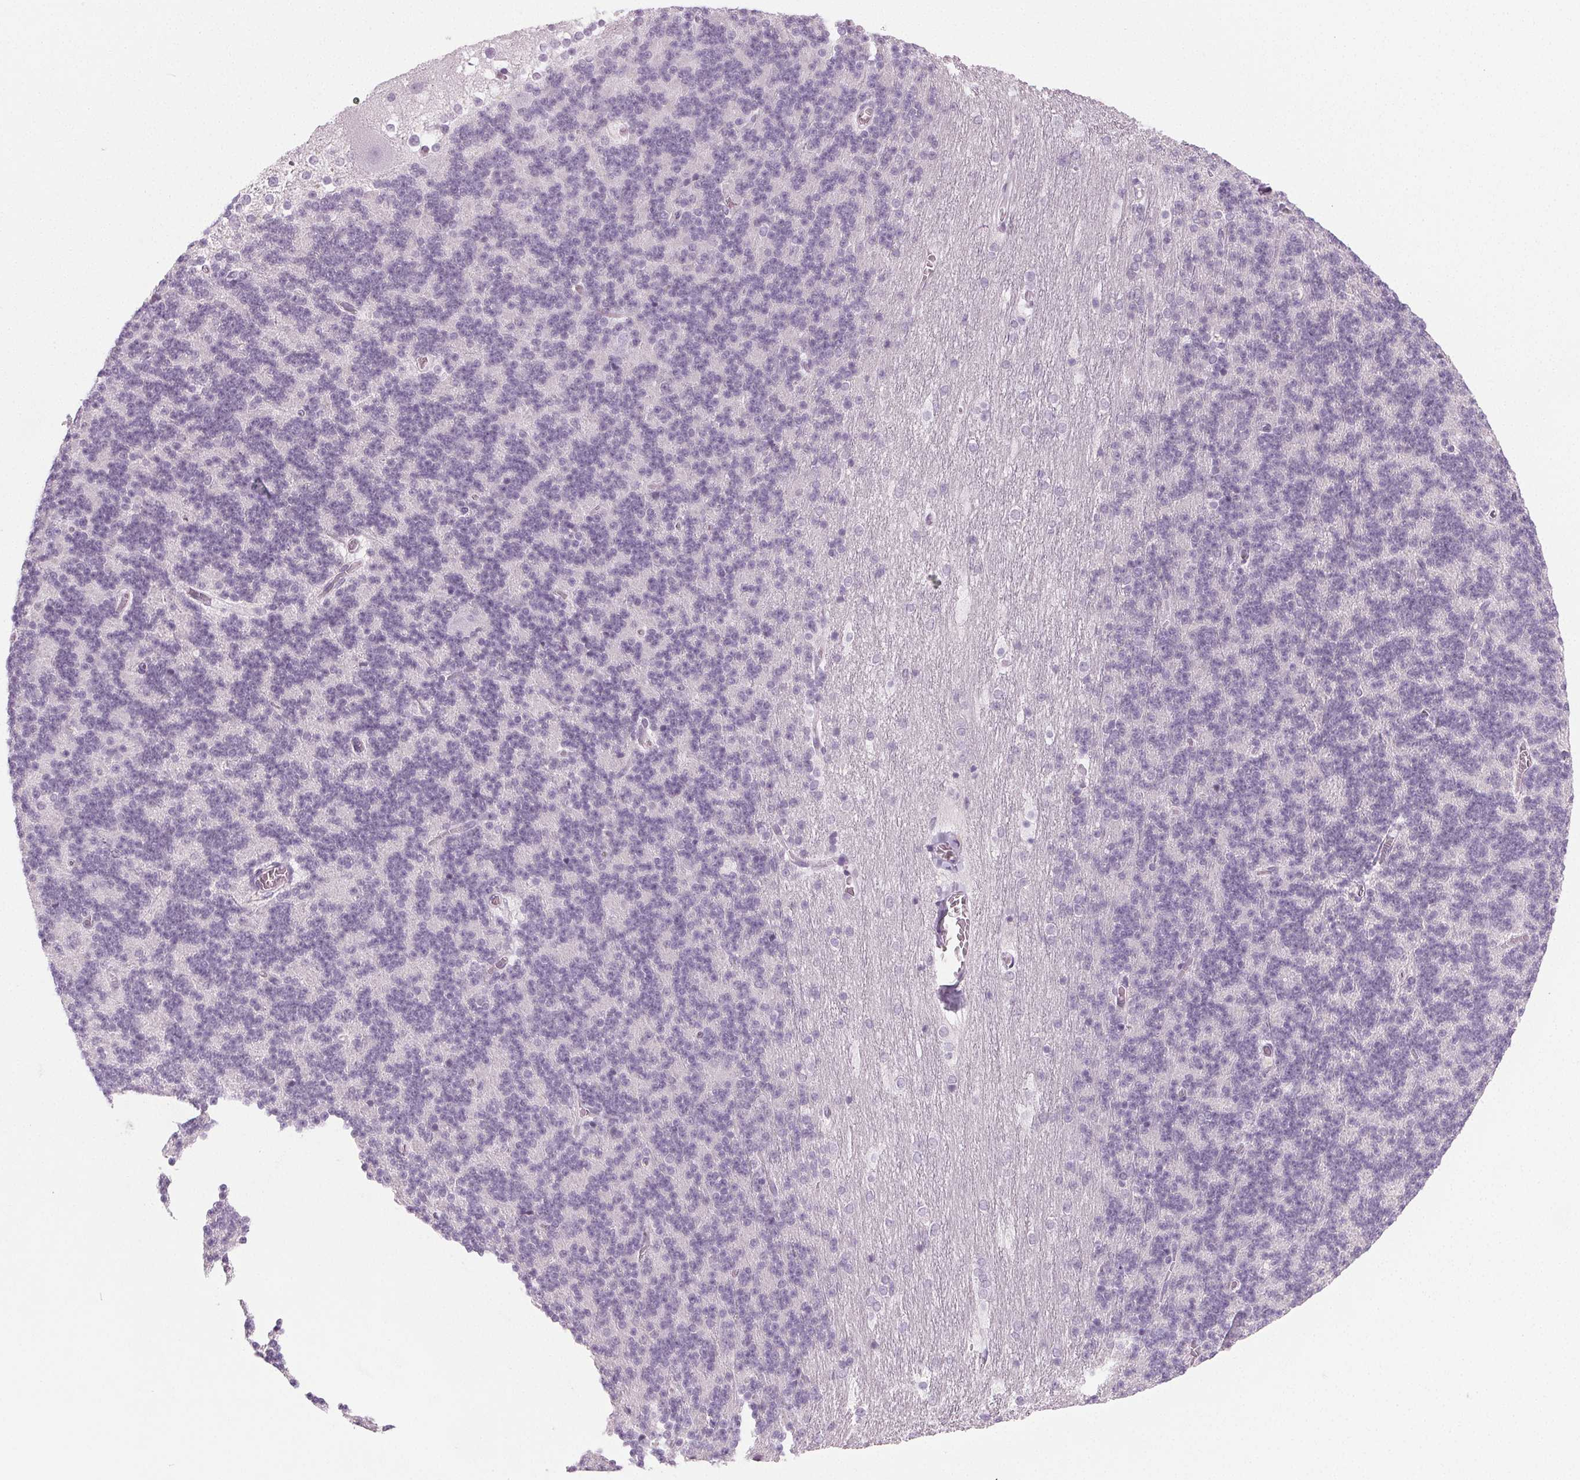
{"staining": {"intensity": "negative", "quantity": "none", "location": "none"}, "tissue": "cerebellum", "cell_type": "Cells in granular layer", "image_type": "normal", "snomed": [{"axis": "morphology", "description": "Normal tissue, NOS"}, {"axis": "topography", "description": "Cerebellum"}], "caption": "Image shows no protein expression in cells in granular layer of benign cerebellum. The staining was performed using DAB (3,3'-diaminobenzidine) to visualize the protein expression in brown, while the nuclei were stained in blue with hematoxylin (Magnification: 20x).", "gene": "IGF2BP1", "patient": {"sex": "female", "age": 19}}